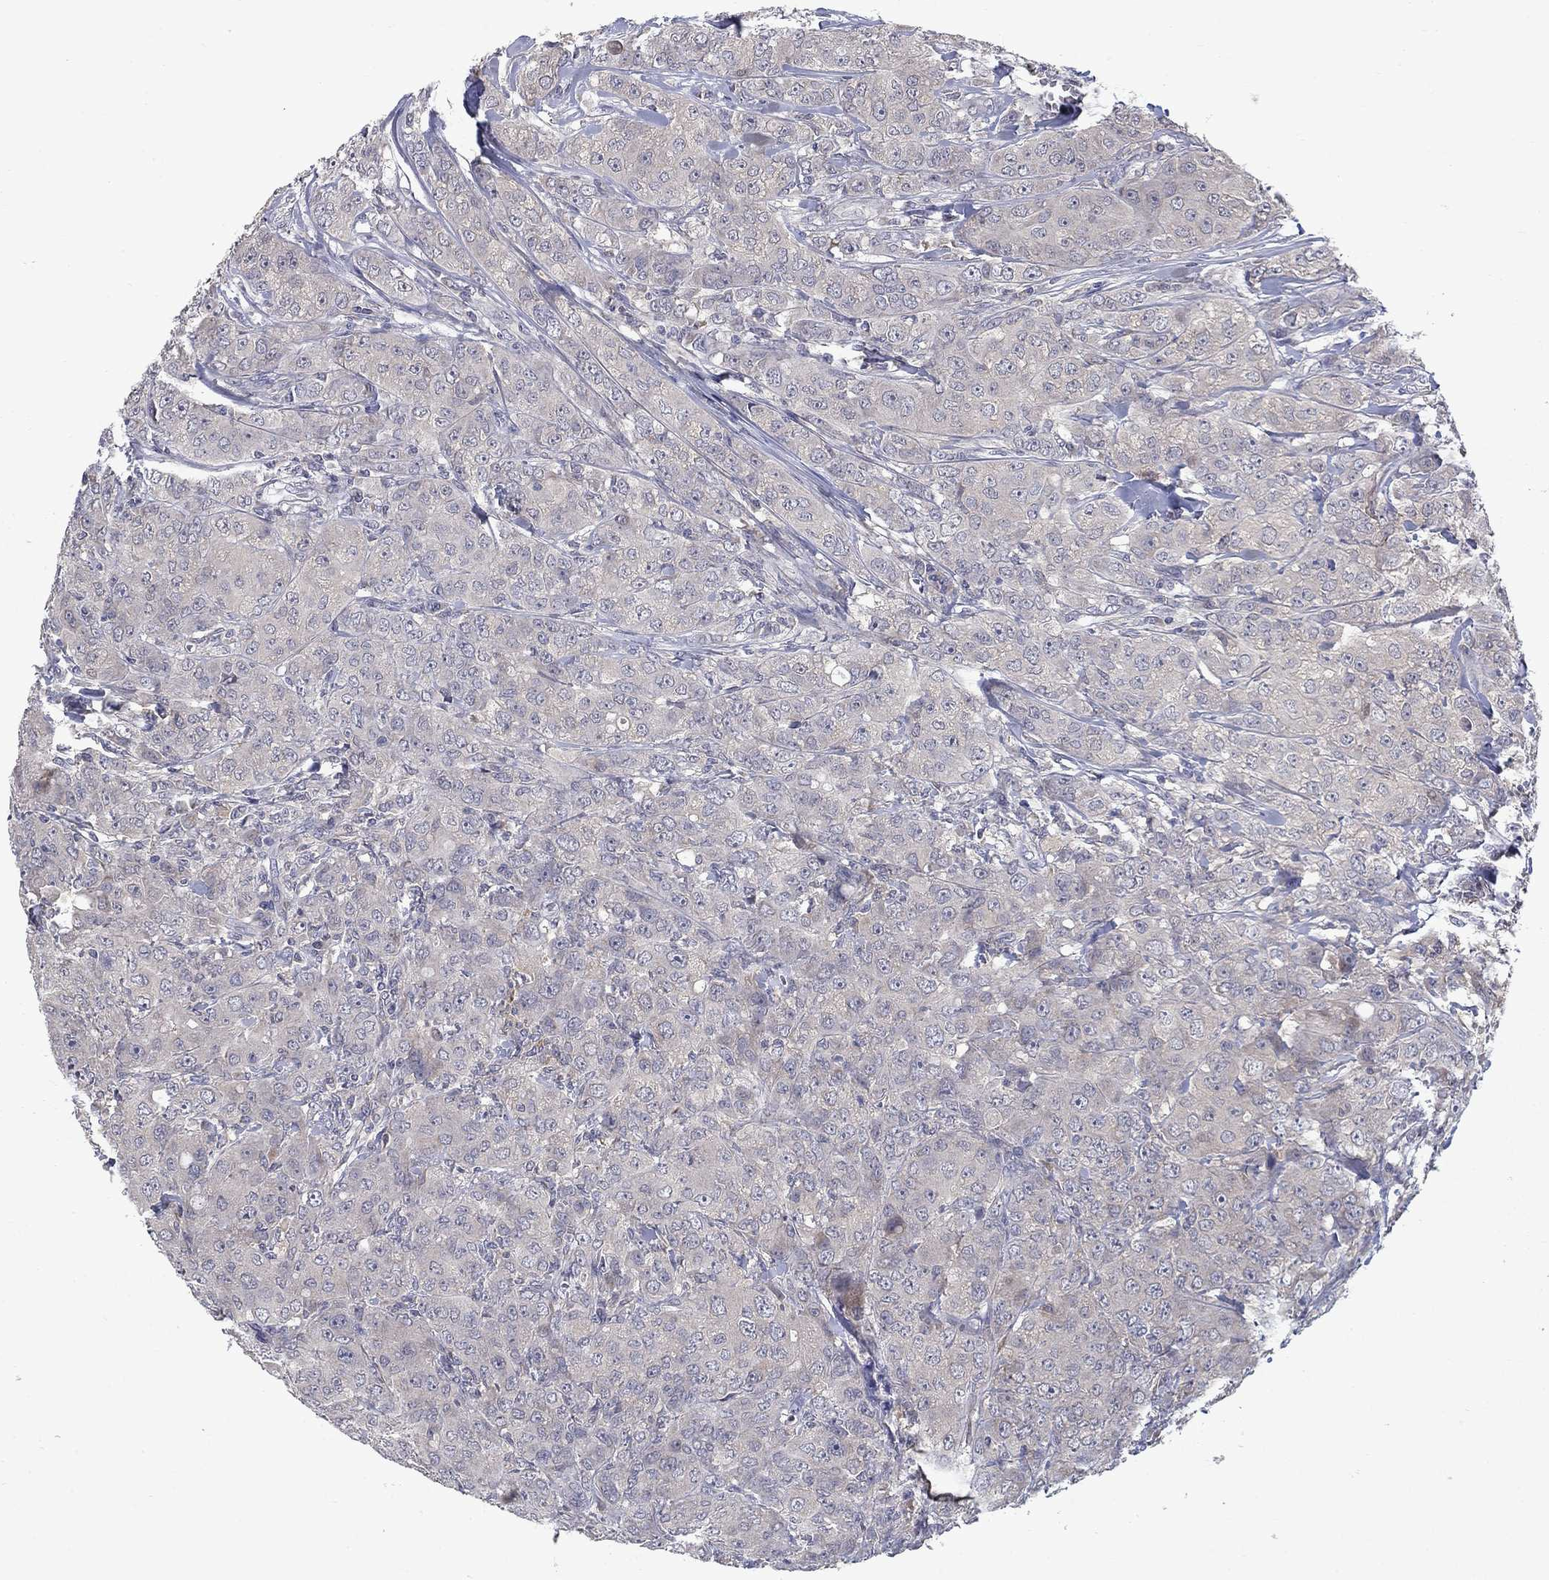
{"staining": {"intensity": "negative", "quantity": "none", "location": "none"}, "tissue": "breast cancer", "cell_type": "Tumor cells", "image_type": "cancer", "snomed": [{"axis": "morphology", "description": "Duct carcinoma"}, {"axis": "topography", "description": "Breast"}], "caption": "Breast cancer was stained to show a protein in brown. There is no significant expression in tumor cells.", "gene": "FAM3B", "patient": {"sex": "female", "age": 43}}